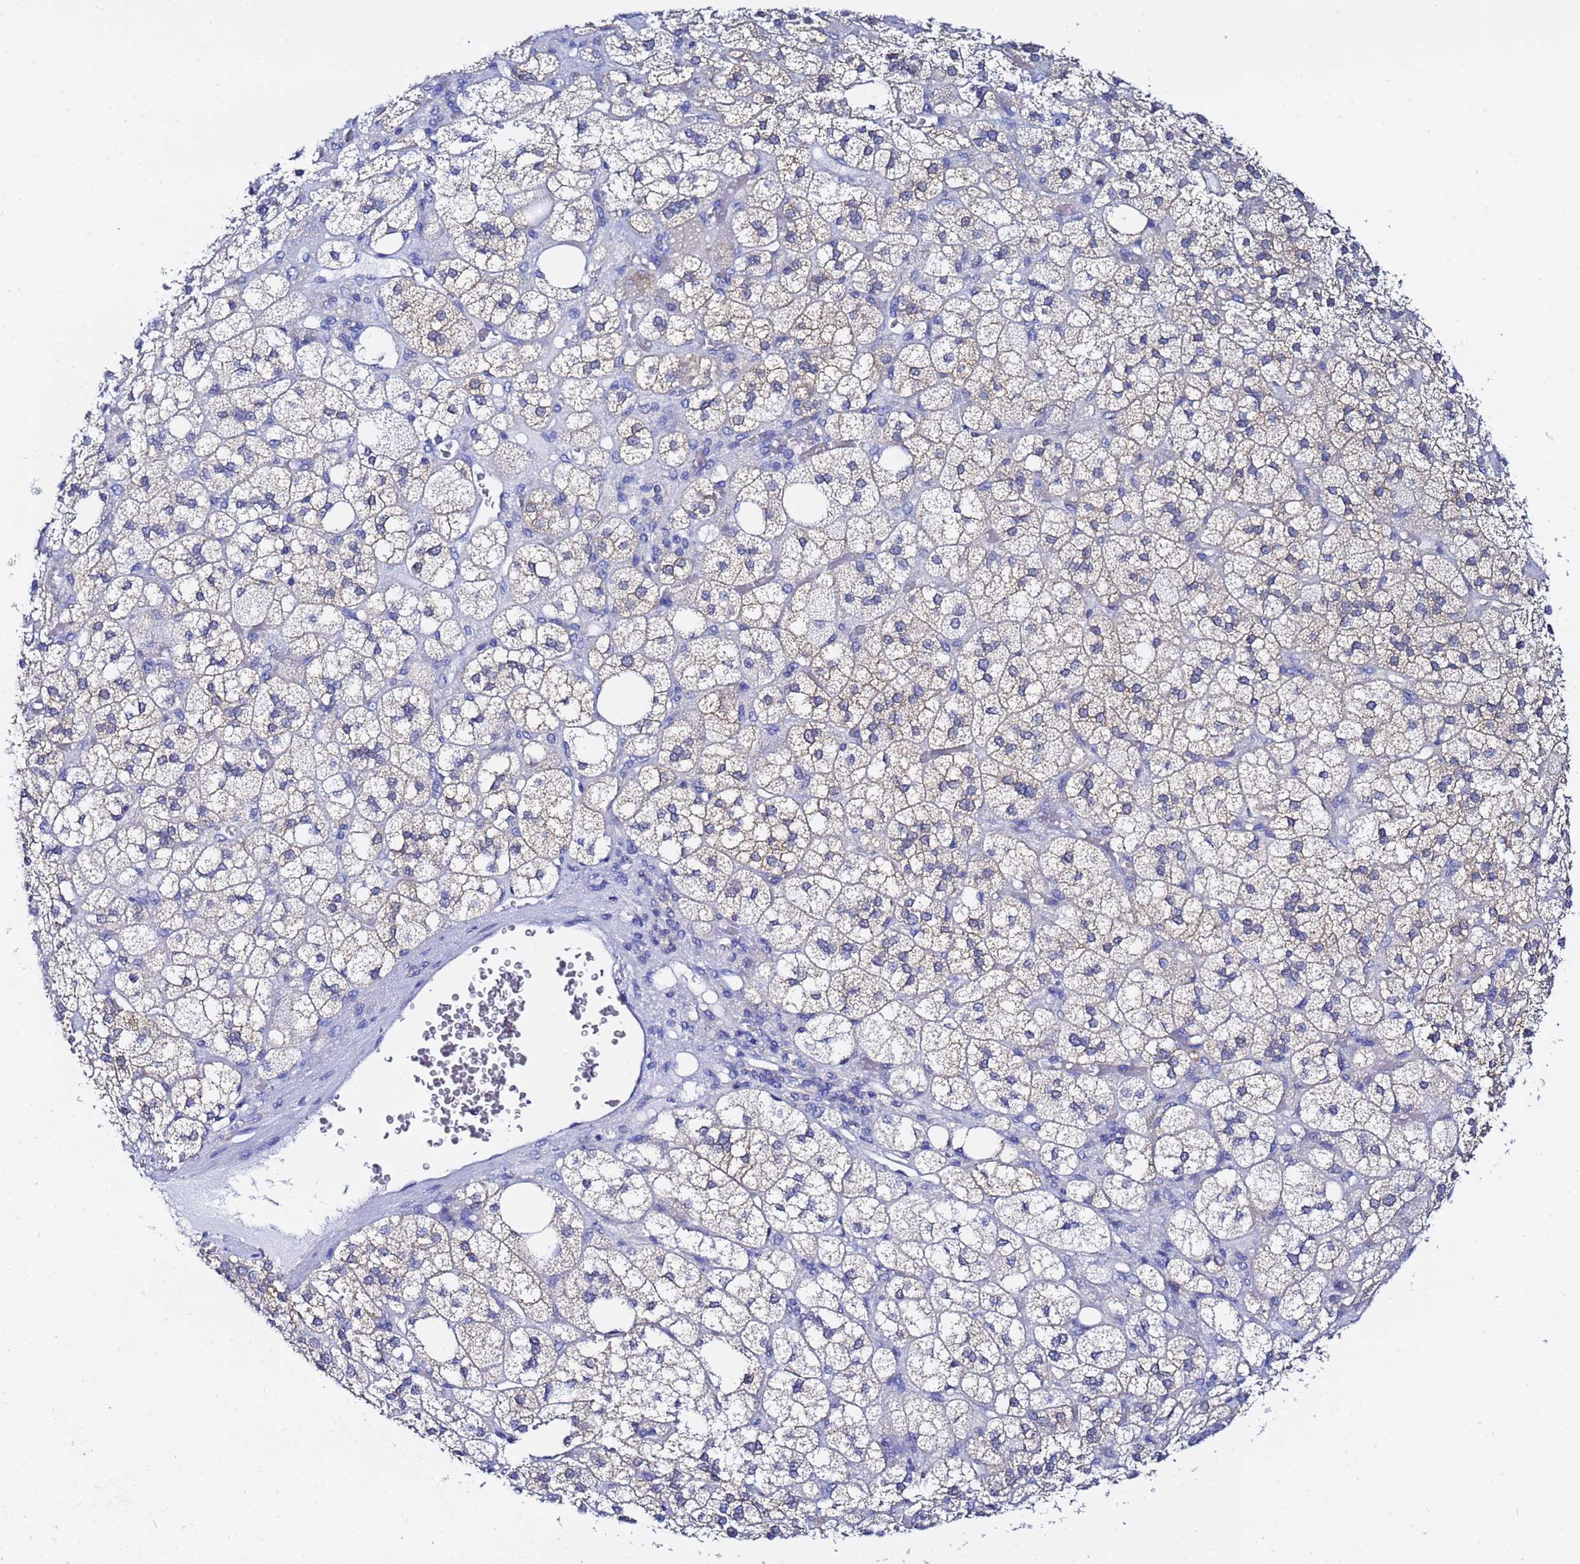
{"staining": {"intensity": "moderate", "quantity": "25%-75%", "location": "cytoplasmic/membranous"}, "tissue": "adrenal gland", "cell_type": "Glandular cells", "image_type": "normal", "snomed": [{"axis": "morphology", "description": "Normal tissue, NOS"}, {"axis": "topography", "description": "Adrenal gland"}], "caption": "A brown stain labels moderate cytoplasmic/membranous staining of a protein in glandular cells of benign adrenal gland. (DAB IHC, brown staining for protein, blue staining for nuclei).", "gene": "LENG1", "patient": {"sex": "male", "age": 61}}